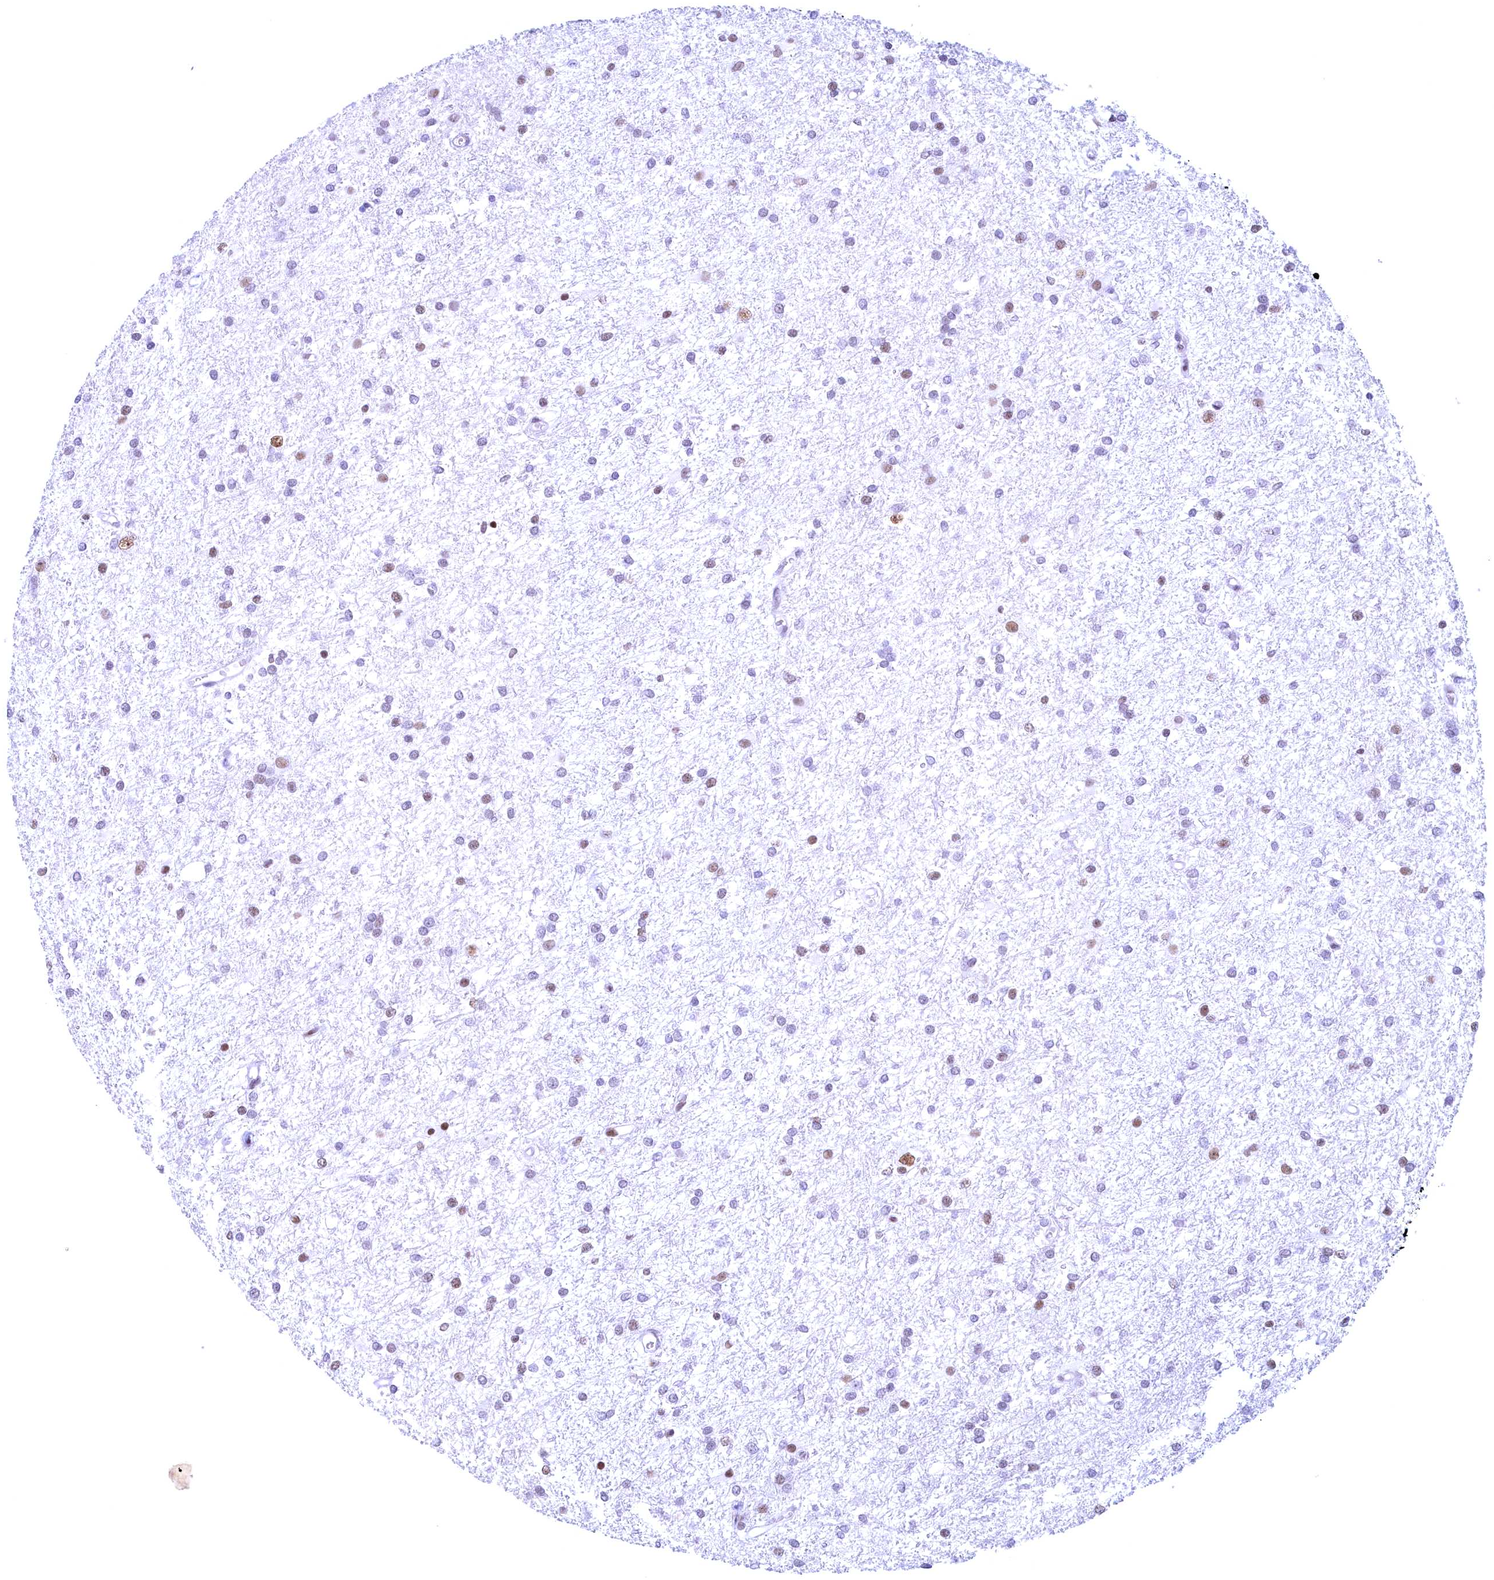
{"staining": {"intensity": "moderate", "quantity": "25%-75%", "location": "nuclear"}, "tissue": "glioma", "cell_type": "Tumor cells", "image_type": "cancer", "snomed": [{"axis": "morphology", "description": "Glioma, malignant, High grade"}, {"axis": "topography", "description": "Brain"}], "caption": "Immunohistochemical staining of human glioma shows medium levels of moderate nuclear positivity in about 25%-75% of tumor cells.", "gene": "CDC26", "patient": {"sex": "female", "age": 50}}